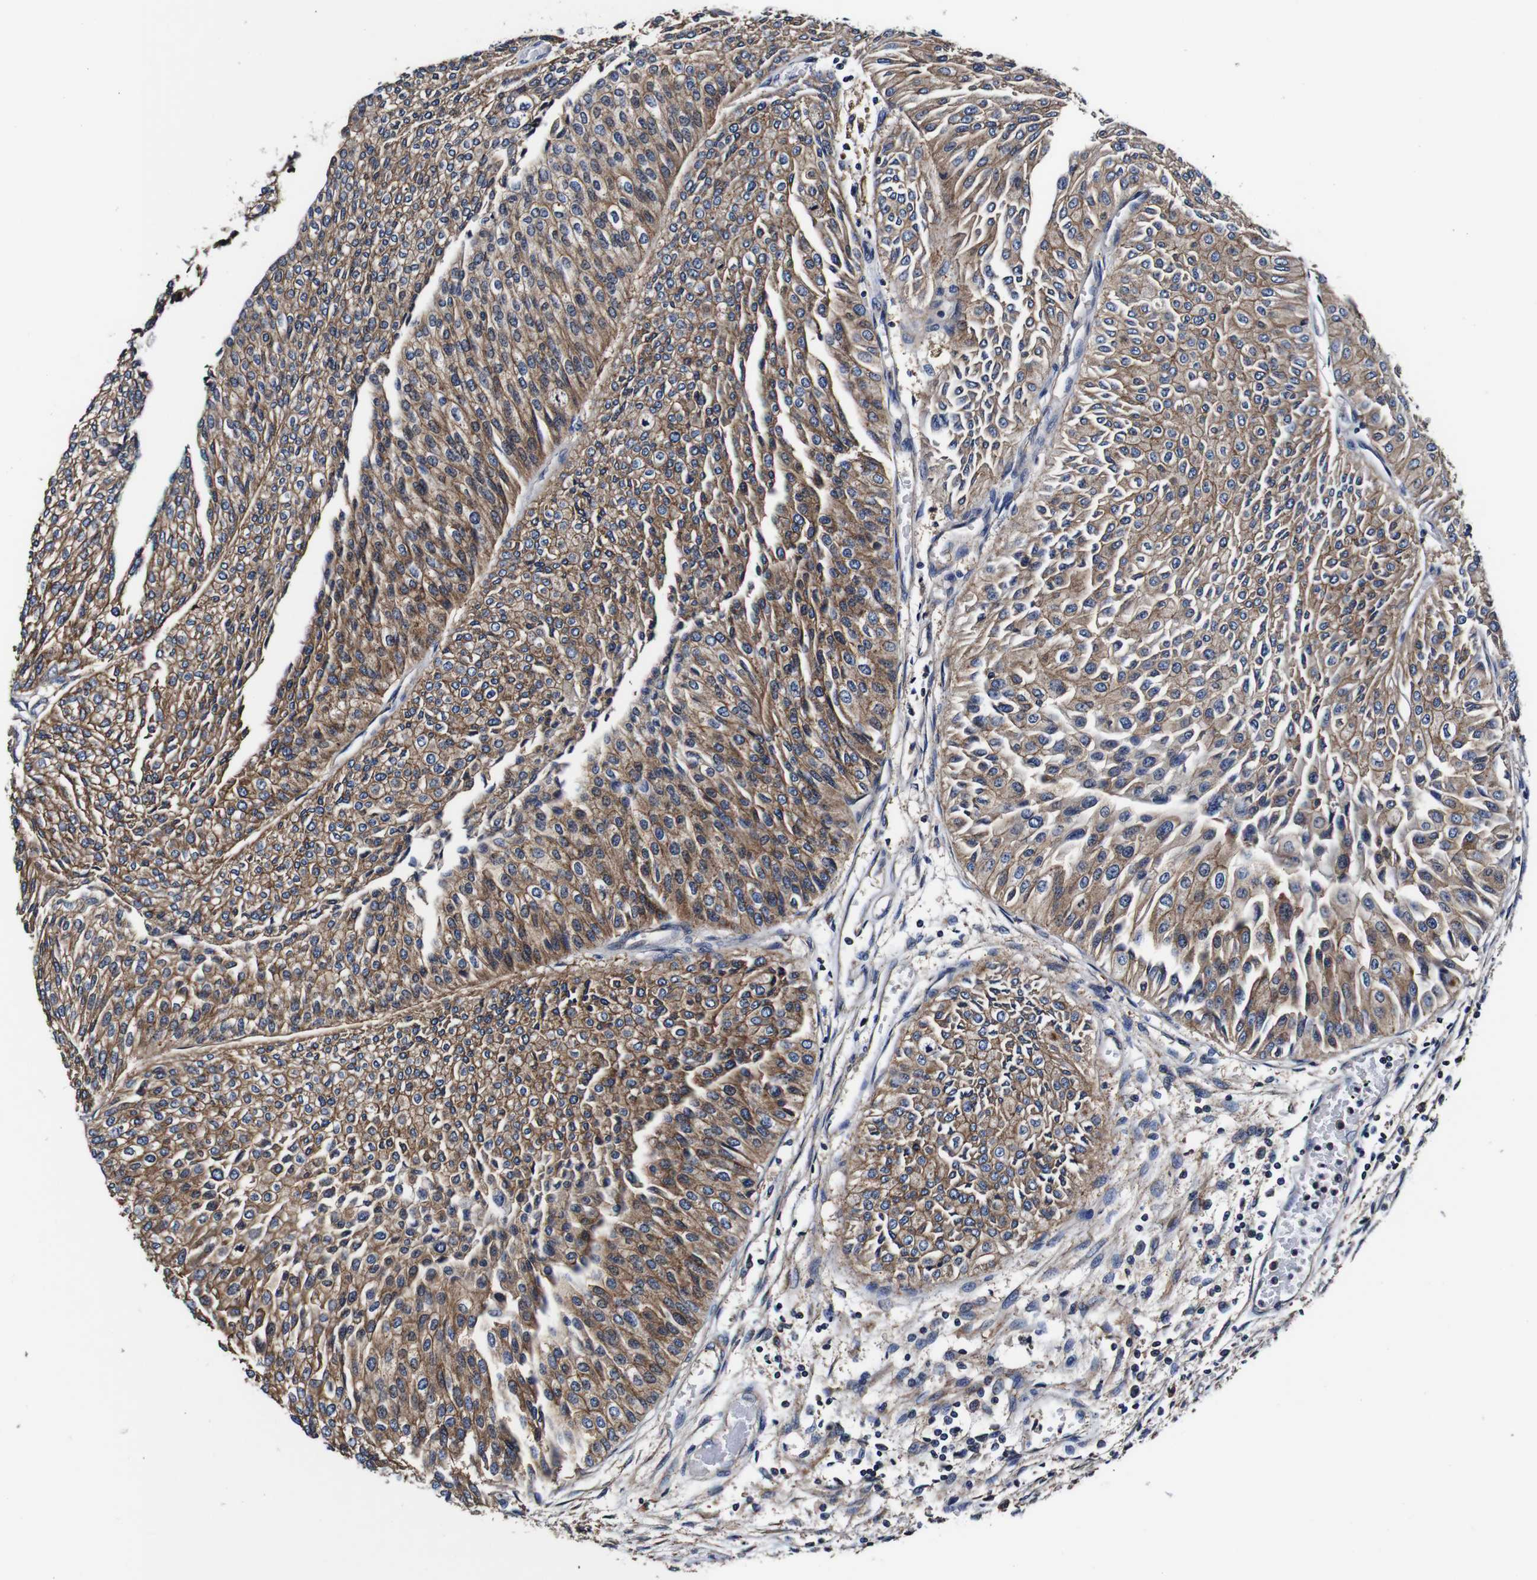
{"staining": {"intensity": "moderate", "quantity": ">75%", "location": "cytoplasmic/membranous"}, "tissue": "urothelial cancer", "cell_type": "Tumor cells", "image_type": "cancer", "snomed": [{"axis": "morphology", "description": "Urothelial carcinoma, Low grade"}, {"axis": "topography", "description": "Urinary bladder"}], "caption": "Human urothelial cancer stained for a protein (brown) demonstrates moderate cytoplasmic/membranous positive positivity in about >75% of tumor cells.", "gene": "PDCD6IP", "patient": {"sex": "male", "age": 67}}